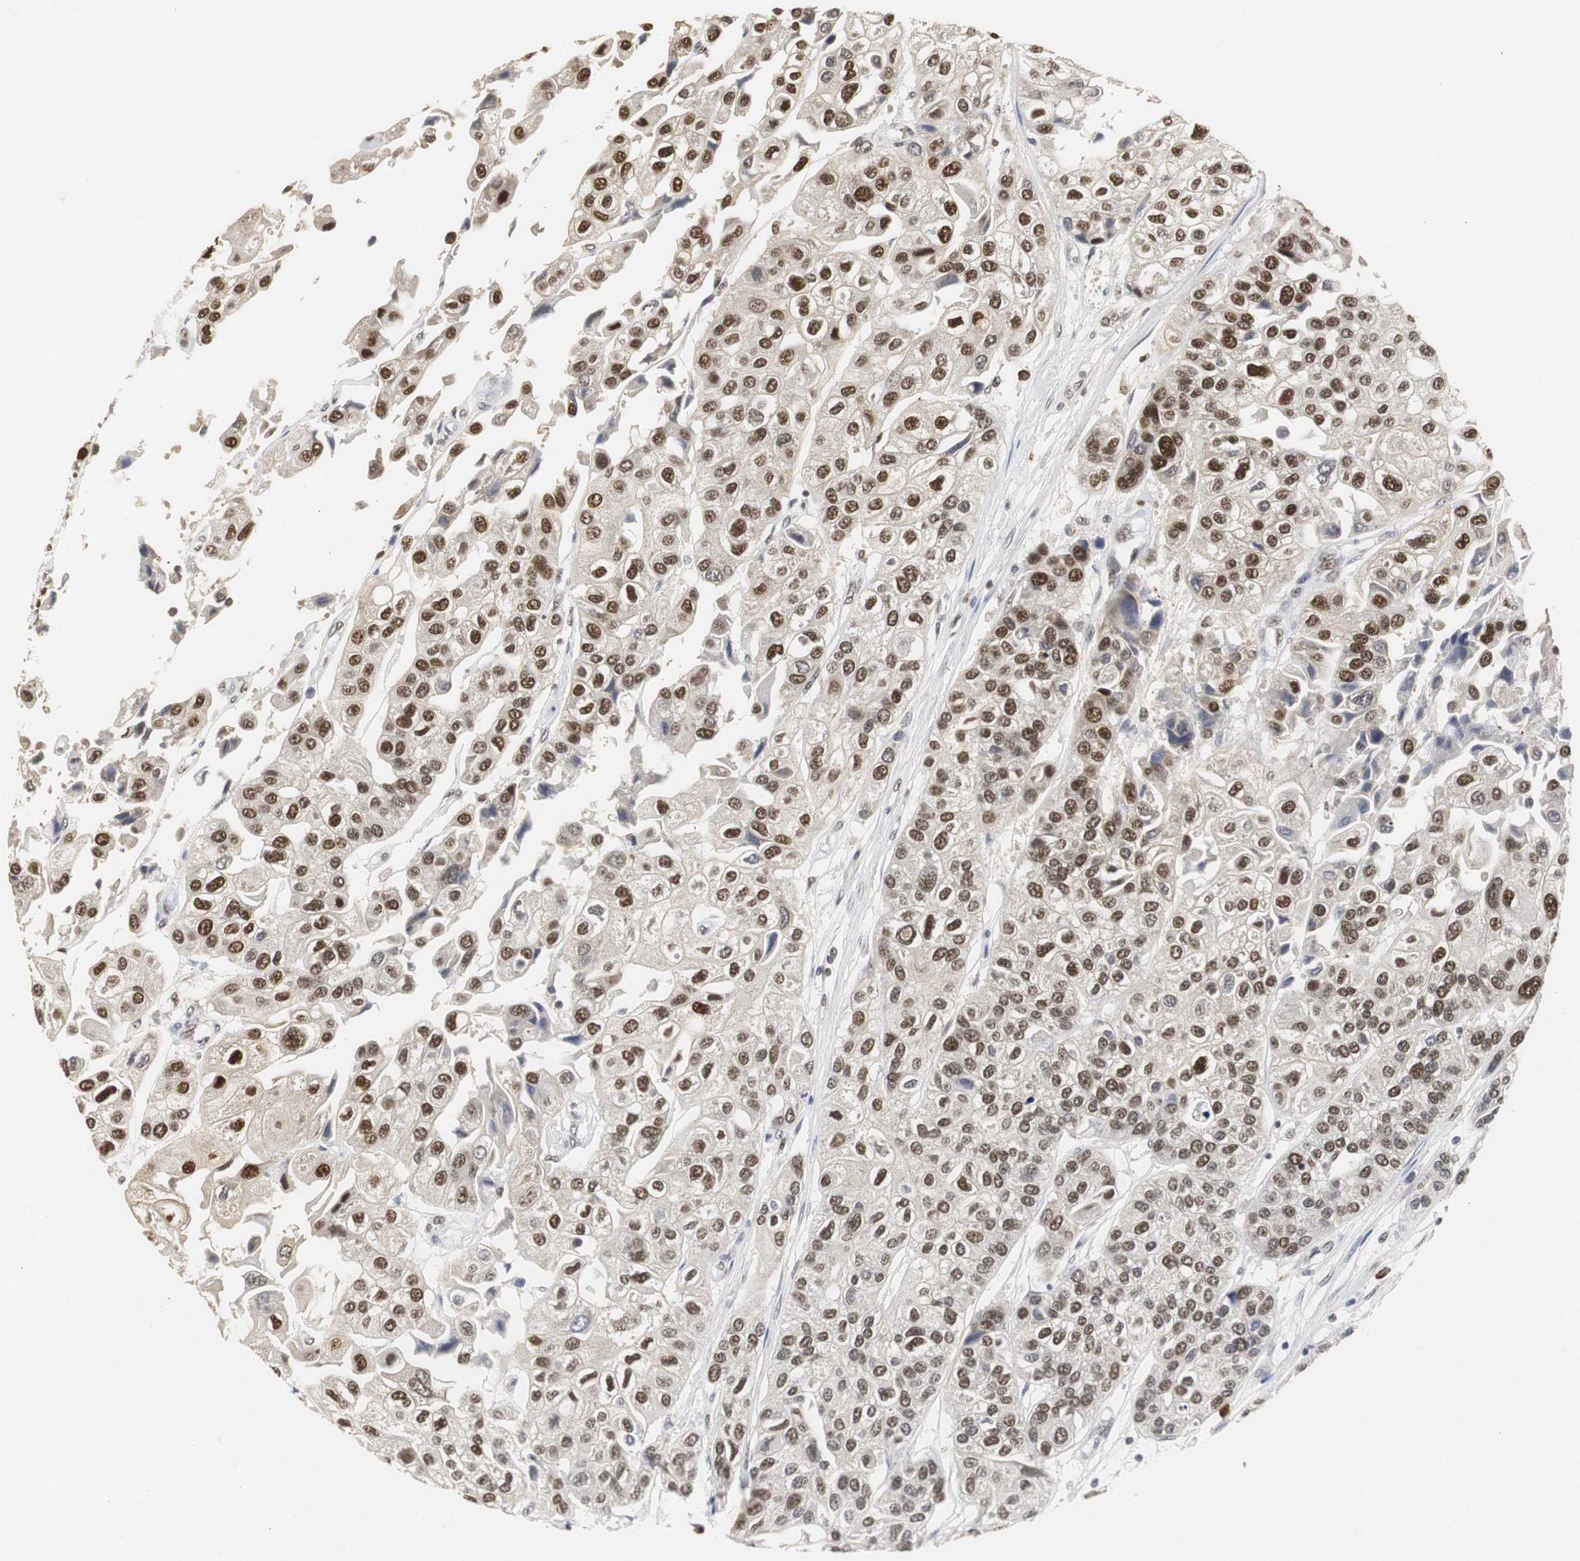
{"staining": {"intensity": "strong", "quantity": ">75%", "location": "nuclear"}, "tissue": "urothelial cancer", "cell_type": "Tumor cells", "image_type": "cancer", "snomed": [{"axis": "morphology", "description": "Urothelial carcinoma, High grade"}, {"axis": "topography", "description": "Urinary bladder"}], "caption": "High-grade urothelial carcinoma stained with DAB (3,3'-diaminobenzidine) IHC demonstrates high levels of strong nuclear positivity in approximately >75% of tumor cells.", "gene": "ZFC3H1", "patient": {"sex": "female", "age": 64}}